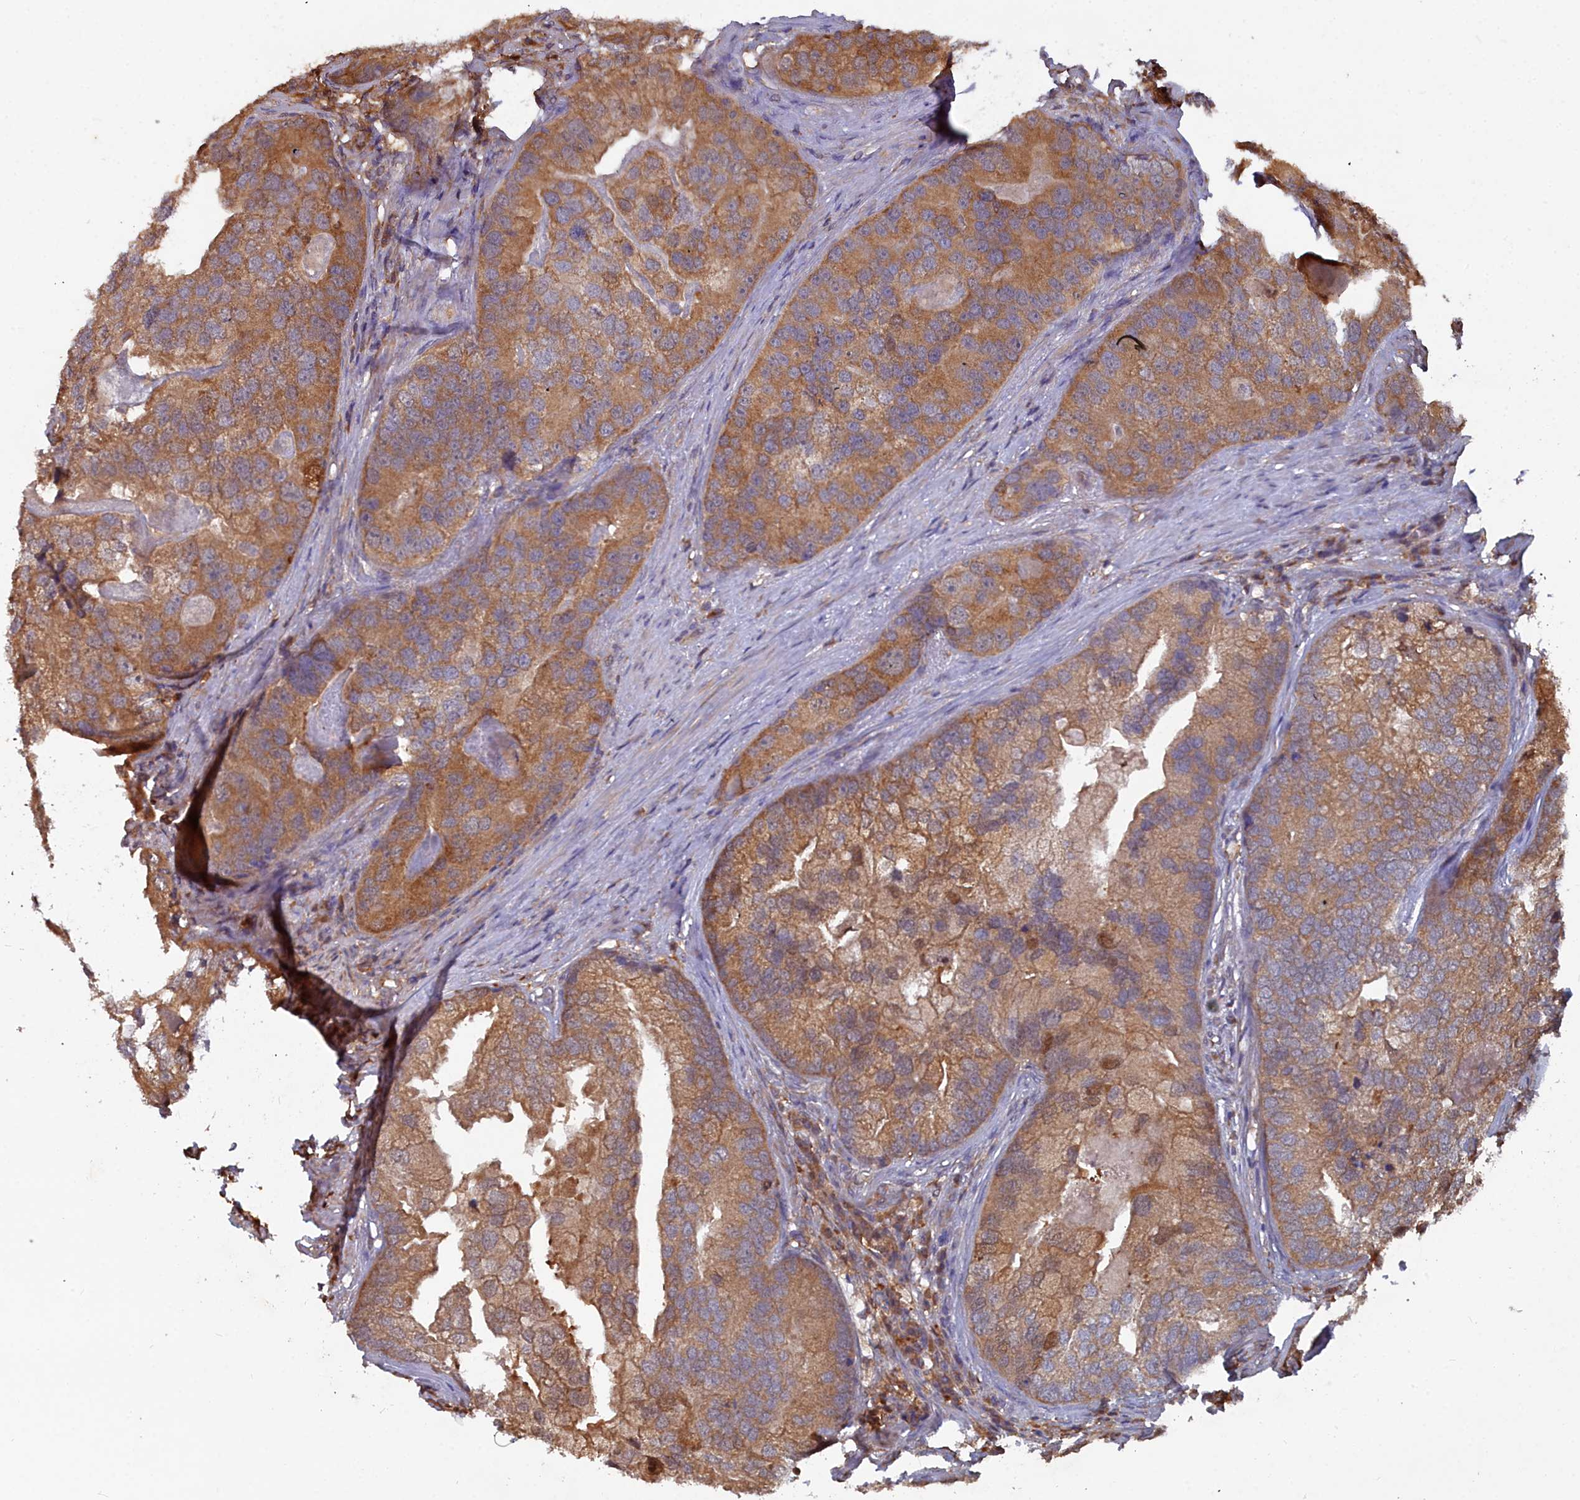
{"staining": {"intensity": "moderate", "quantity": ">75%", "location": "cytoplasmic/membranous"}, "tissue": "prostate cancer", "cell_type": "Tumor cells", "image_type": "cancer", "snomed": [{"axis": "morphology", "description": "Adenocarcinoma, High grade"}, {"axis": "topography", "description": "Prostate"}], "caption": "This image shows immunohistochemistry staining of prostate adenocarcinoma (high-grade), with medium moderate cytoplasmic/membranous expression in about >75% of tumor cells.", "gene": "GFRA2", "patient": {"sex": "male", "age": 62}}